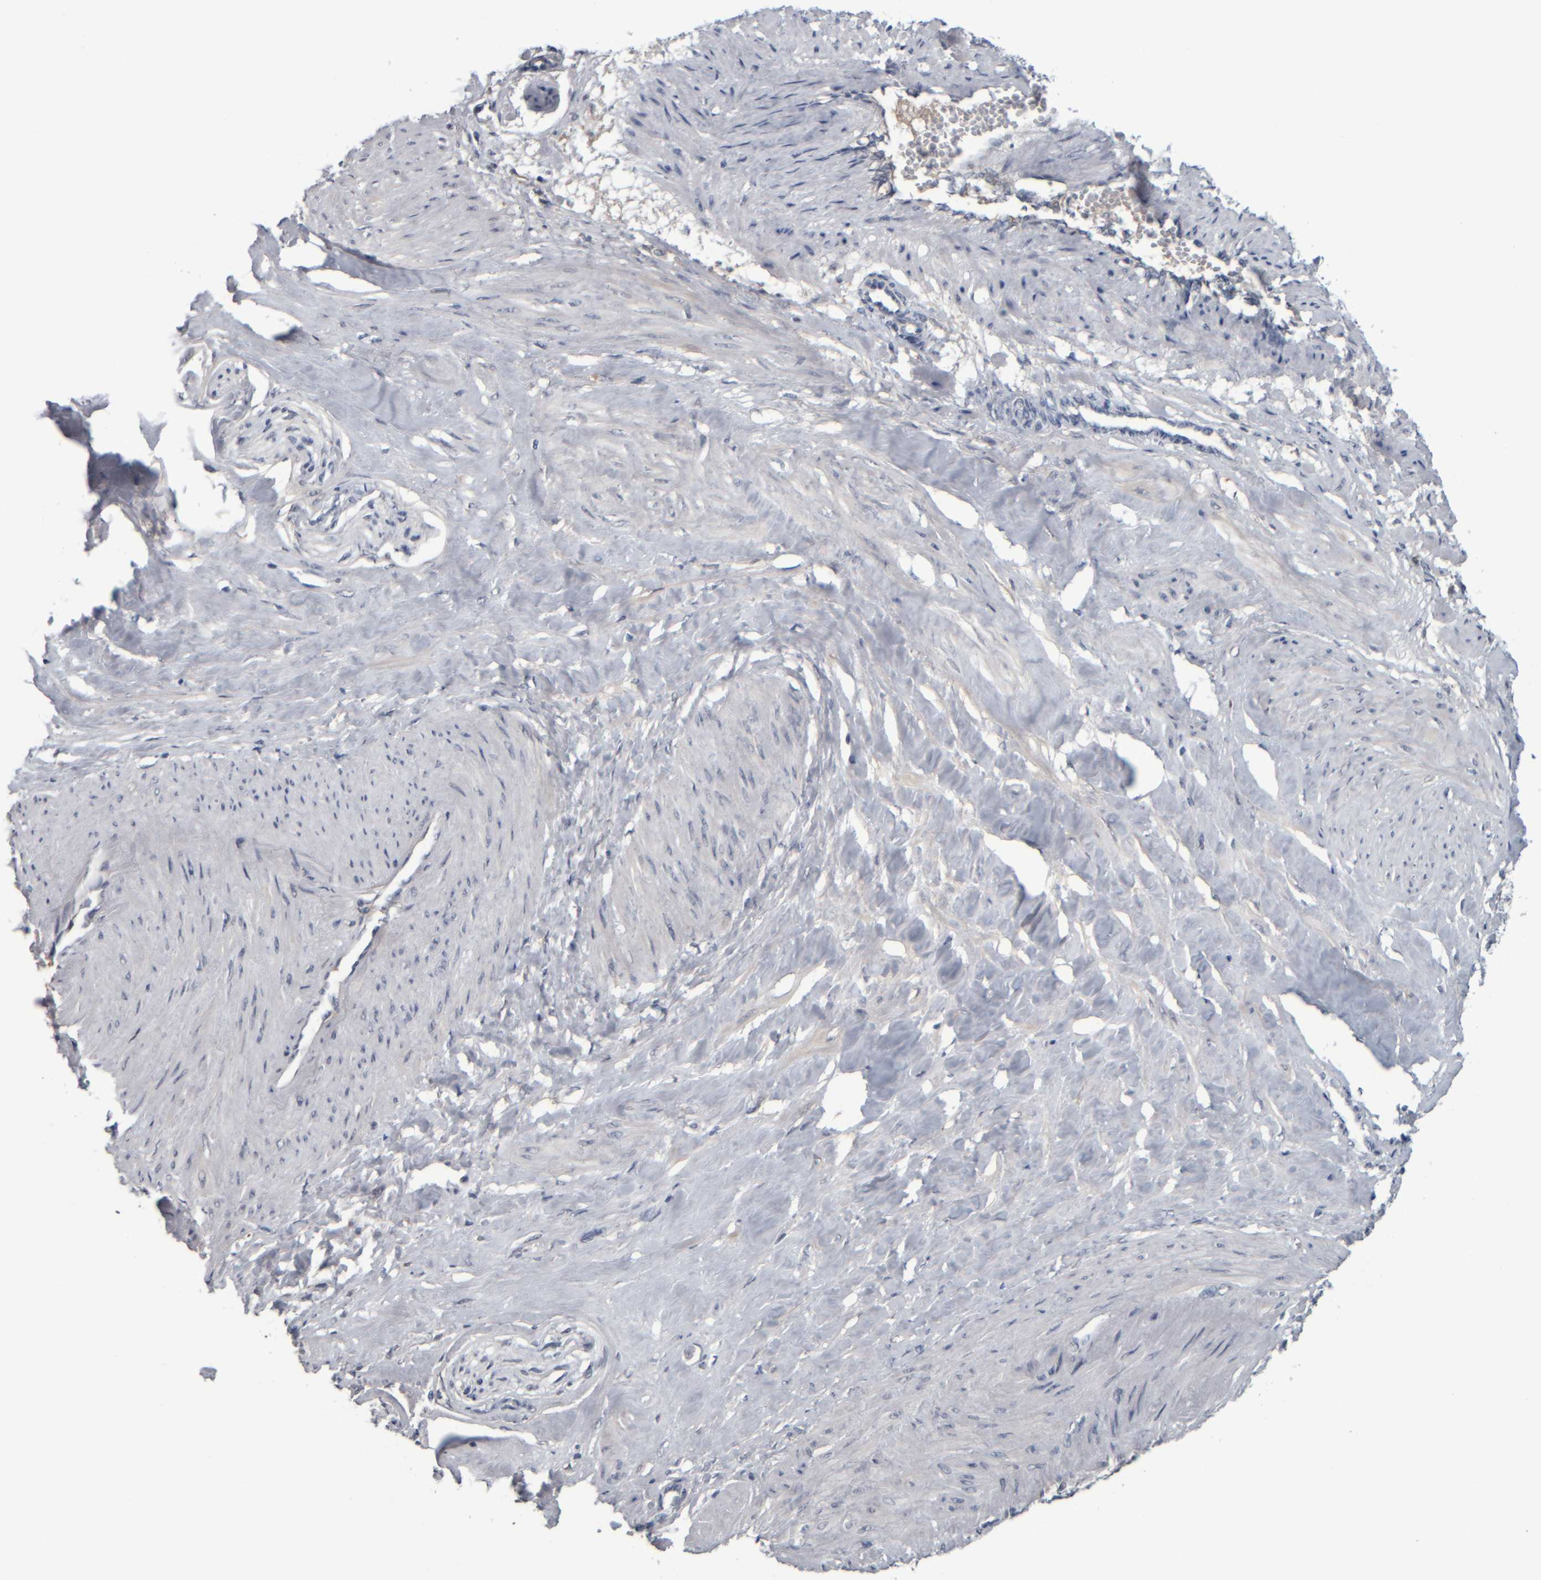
{"staining": {"intensity": "negative", "quantity": "none", "location": "none"}, "tissue": "smooth muscle", "cell_type": "Smooth muscle cells", "image_type": "normal", "snomed": [{"axis": "morphology", "description": "Normal tissue, NOS"}, {"axis": "topography", "description": "Endometrium"}], "caption": "A high-resolution histopathology image shows immunohistochemistry staining of unremarkable smooth muscle, which displays no significant expression in smooth muscle cells. (Brightfield microscopy of DAB (3,3'-diaminobenzidine) immunohistochemistry at high magnification).", "gene": "COL14A1", "patient": {"sex": "female", "age": 33}}